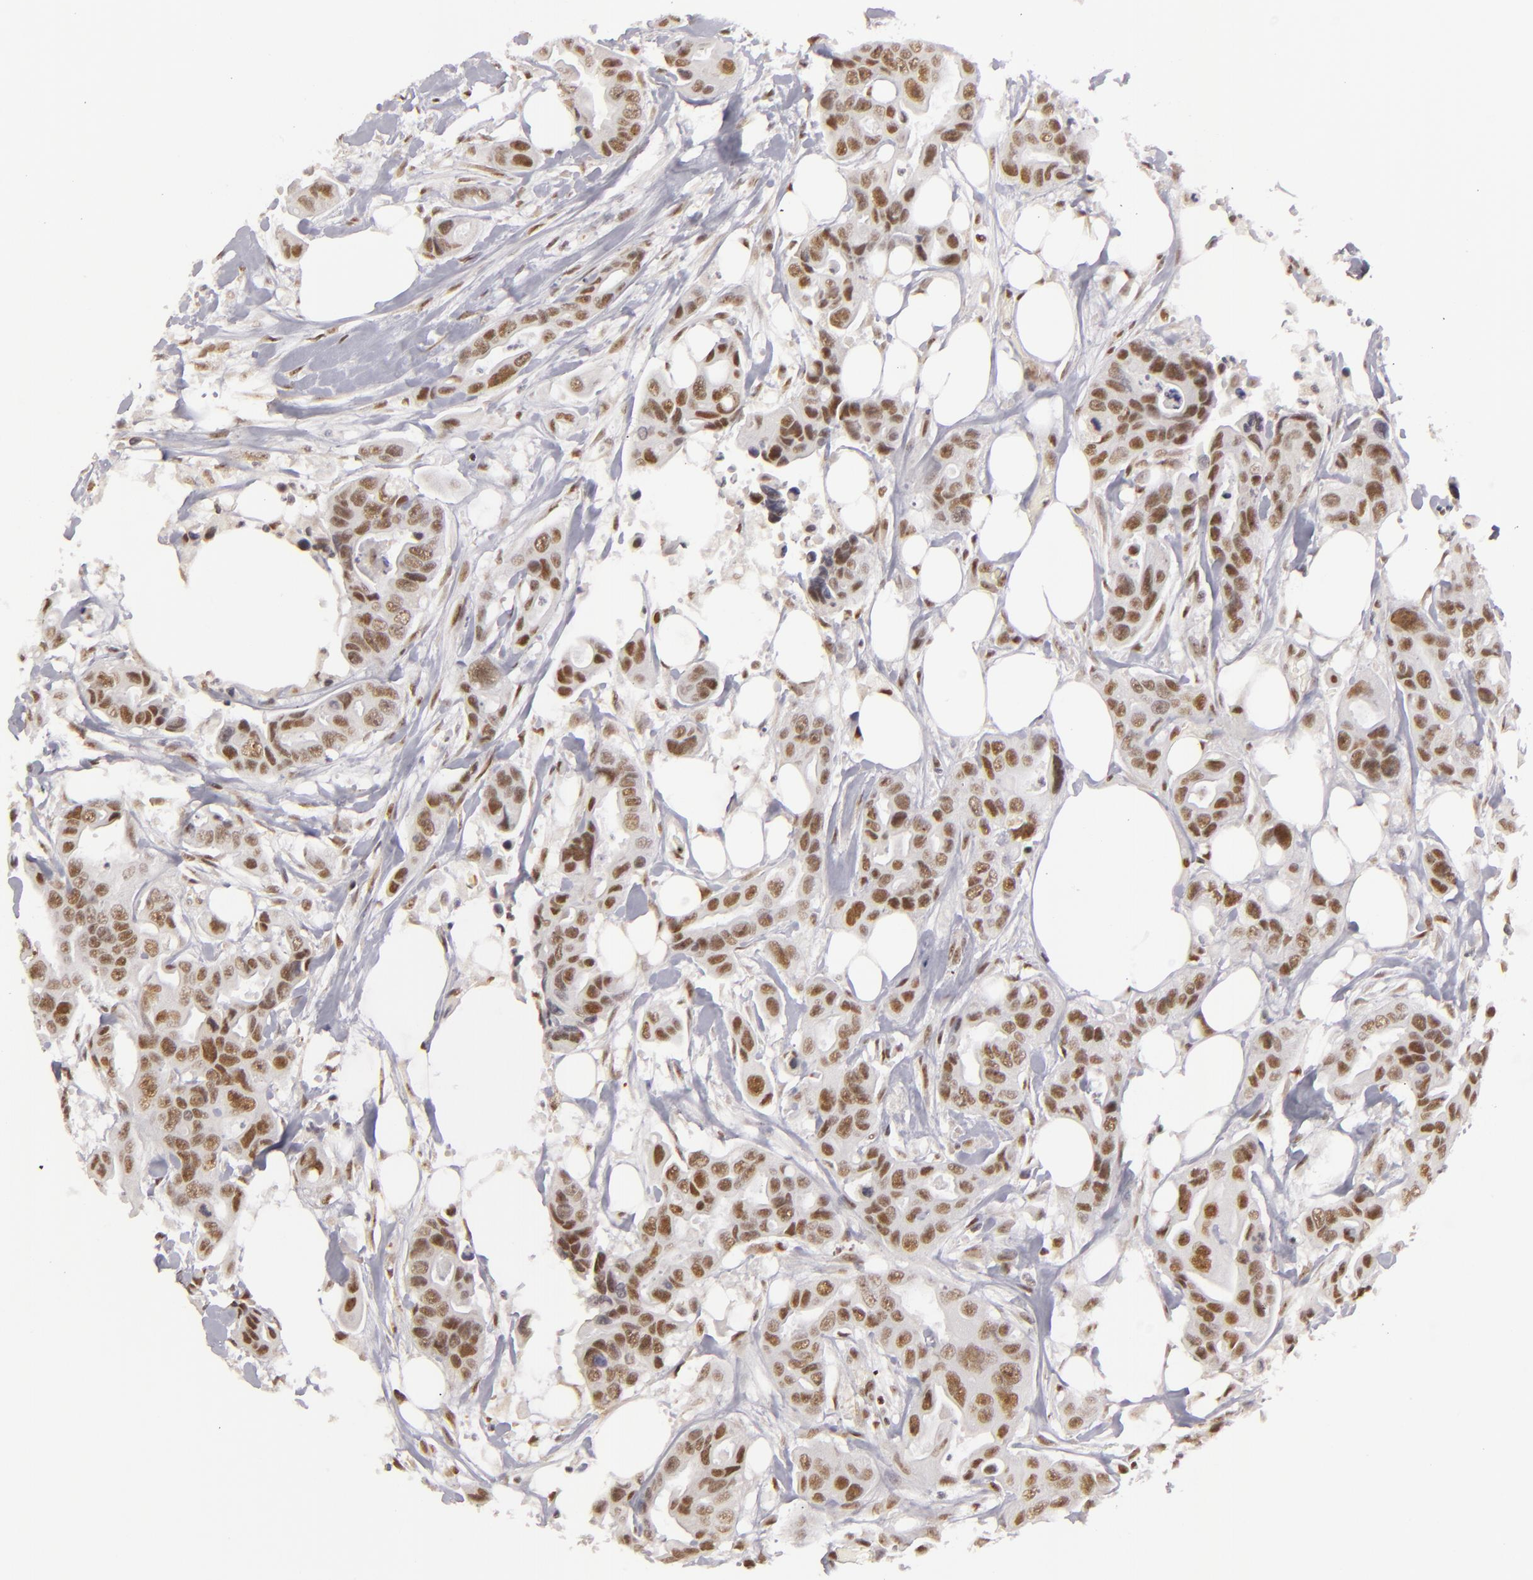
{"staining": {"intensity": "moderate", "quantity": ">75%", "location": "nuclear"}, "tissue": "colorectal cancer", "cell_type": "Tumor cells", "image_type": "cancer", "snomed": [{"axis": "morphology", "description": "Adenocarcinoma, NOS"}, {"axis": "topography", "description": "Colon"}], "caption": "Colorectal cancer tissue reveals moderate nuclear positivity in about >75% of tumor cells", "gene": "DAXX", "patient": {"sex": "female", "age": 70}}